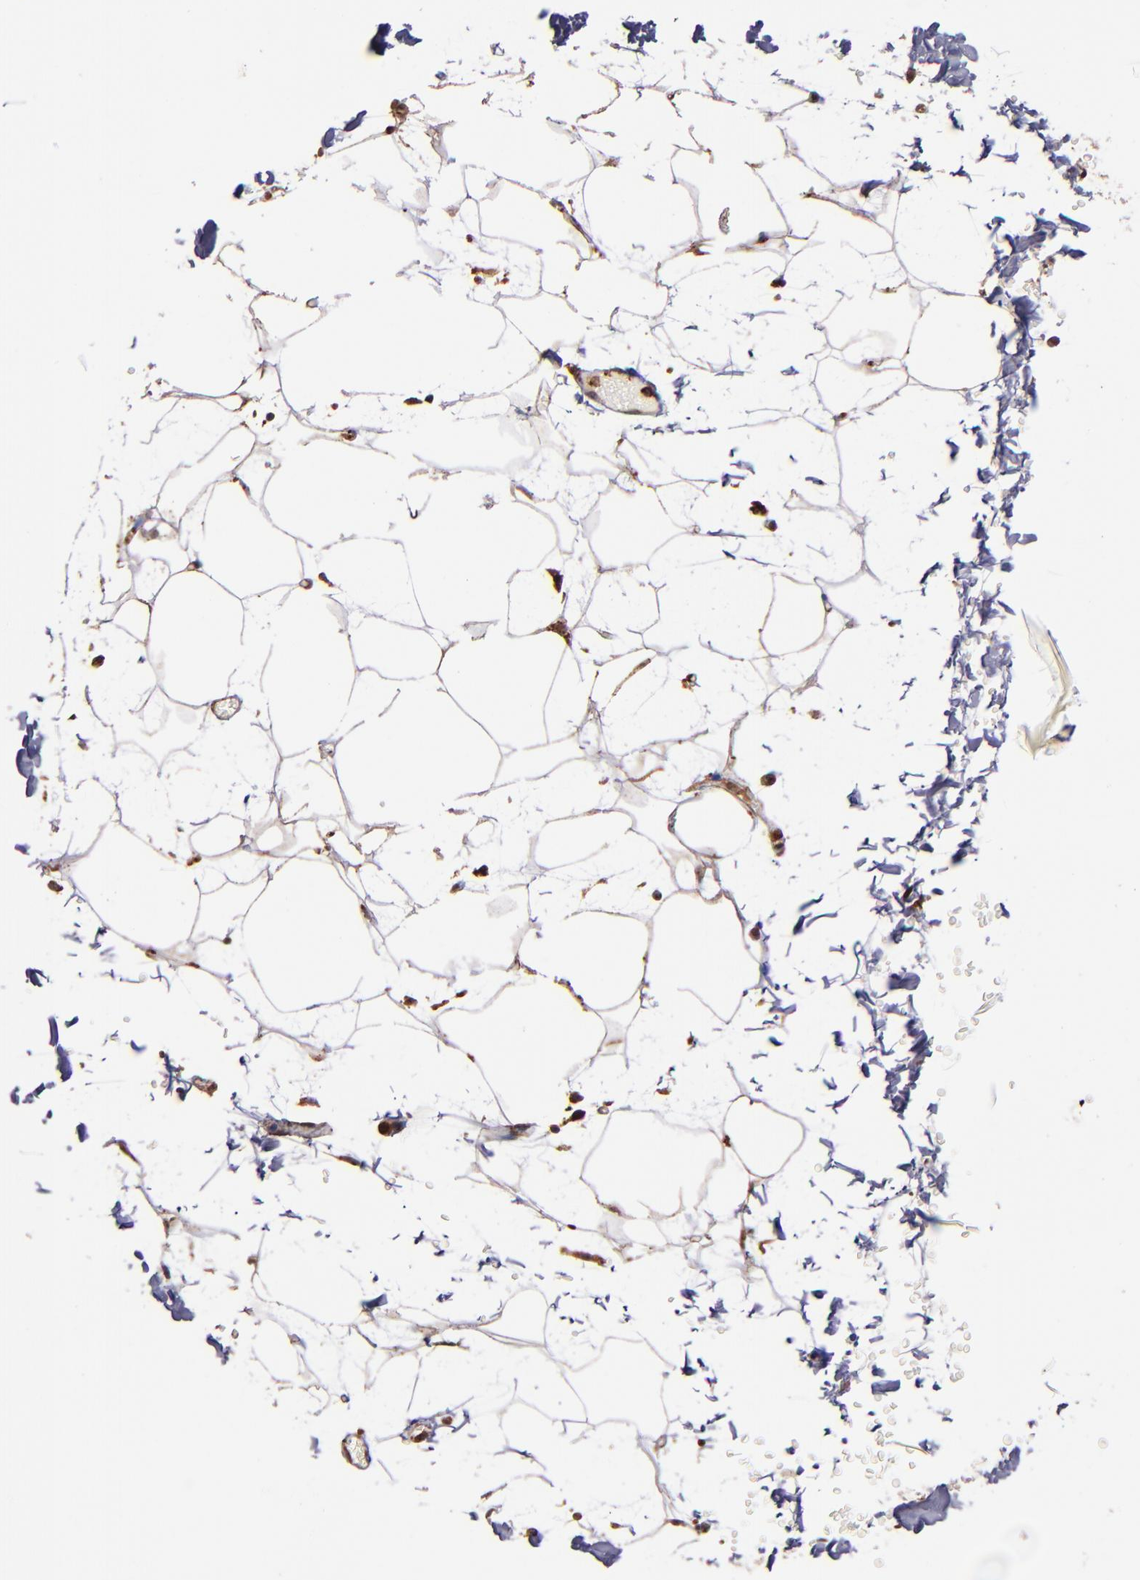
{"staining": {"intensity": "moderate", "quantity": "25%-75%", "location": "cytoplasmic/membranous,nuclear"}, "tissue": "adipose tissue", "cell_type": "Adipocytes", "image_type": "normal", "snomed": [{"axis": "morphology", "description": "Normal tissue, NOS"}, {"axis": "topography", "description": "Soft tissue"}], "caption": "Immunohistochemistry (IHC) (DAB) staining of normal adipose tissue displays moderate cytoplasmic/membranous,nuclear protein staining in approximately 25%-75% of adipocytes.", "gene": "STX8", "patient": {"sex": "male", "age": 72}}